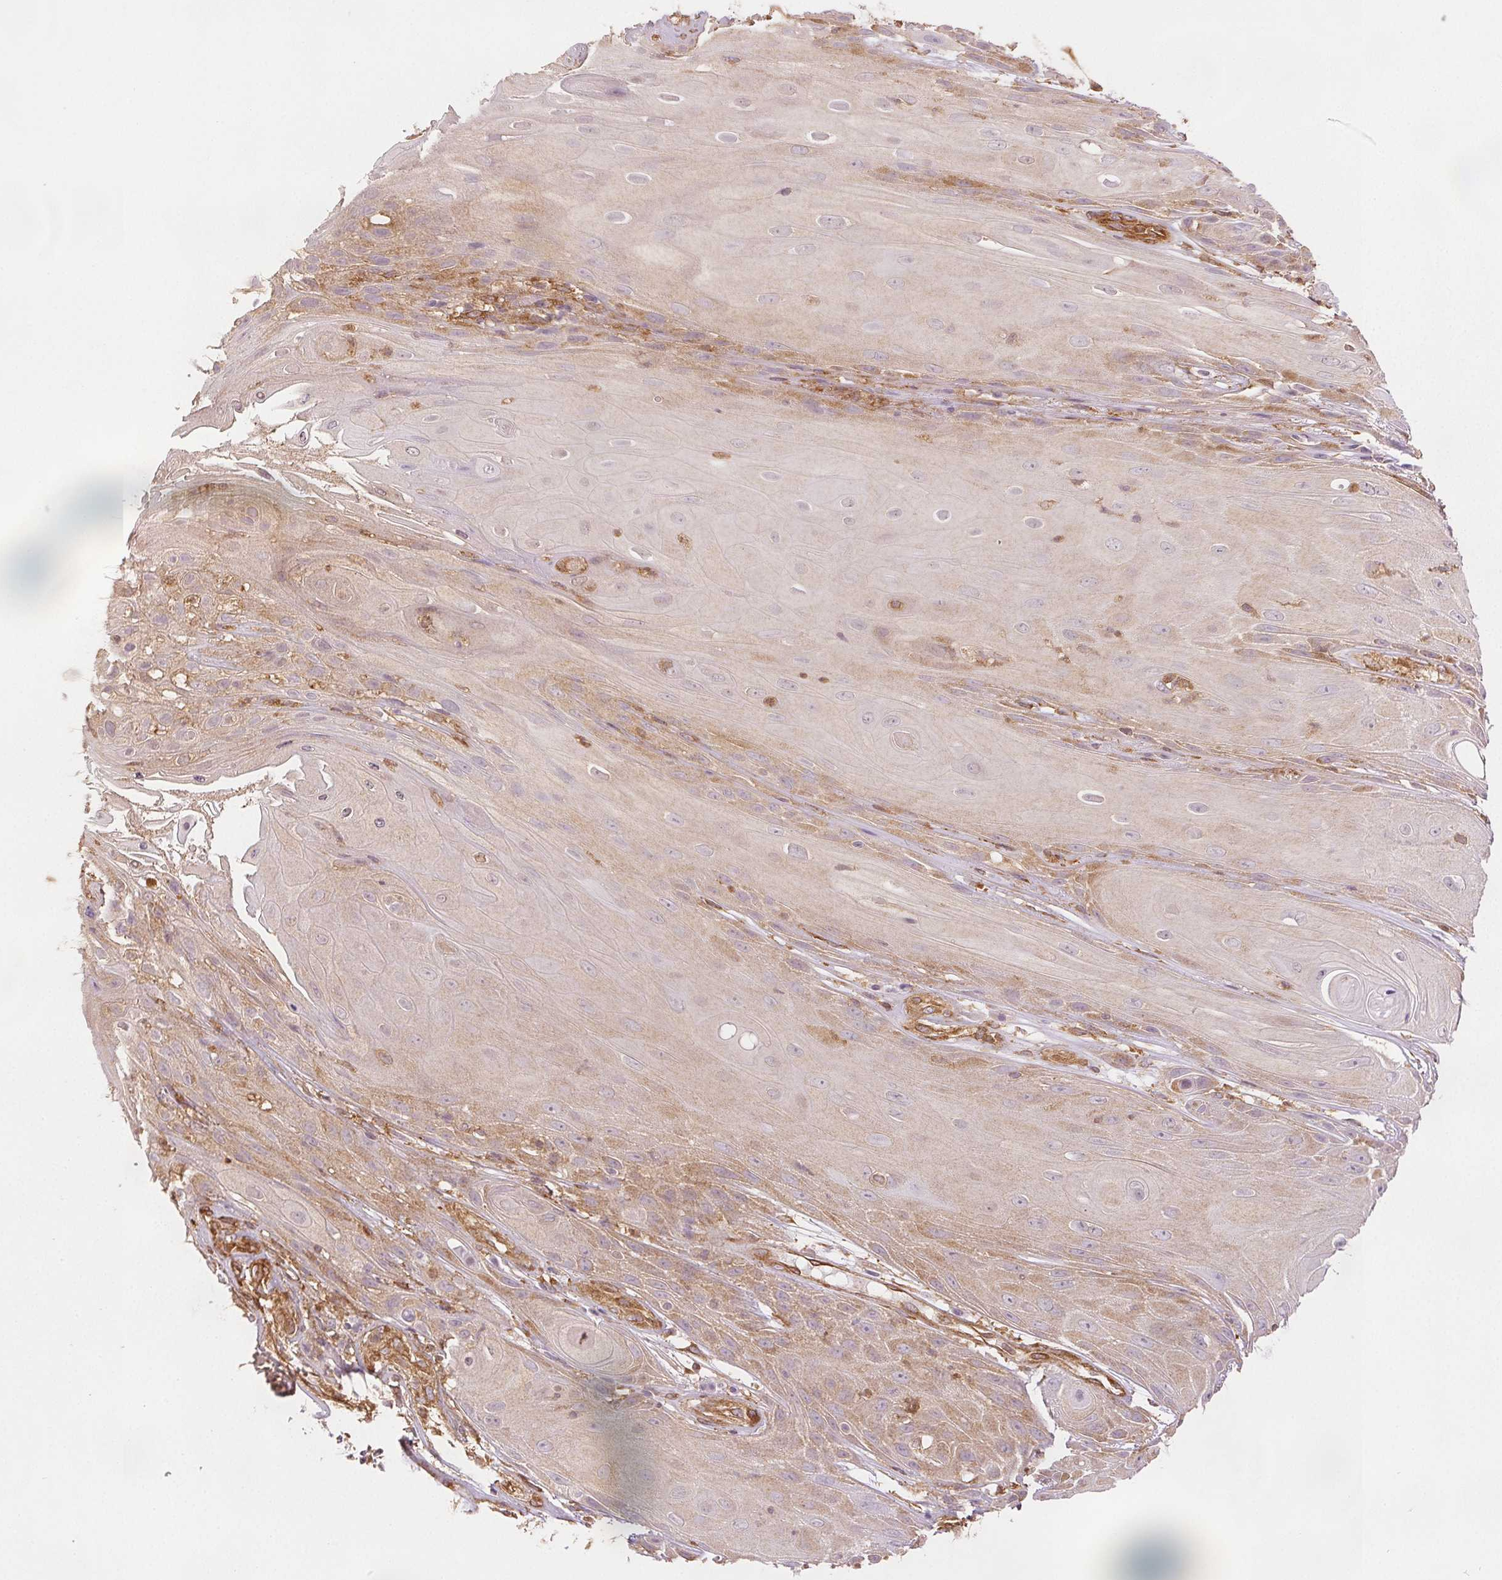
{"staining": {"intensity": "weak", "quantity": "25%-75%", "location": "cytoplasmic/membranous"}, "tissue": "skin cancer", "cell_type": "Tumor cells", "image_type": "cancer", "snomed": [{"axis": "morphology", "description": "Squamous cell carcinoma, NOS"}, {"axis": "topography", "description": "Skin"}], "caption": "Immunohistochemistry (IHC) image of neoplastic tissue: human skin cancer (squamous cell carcinoma) stained using immunohistochemistry shows low levels of weak protein expression localized specifically in the cytoplasmic/membranous of tumor cells, appearing as a cytoplasmic/membranous brown color.", "gene": "DIAPH2", "patient": {"sex": "male", "age": 62}}